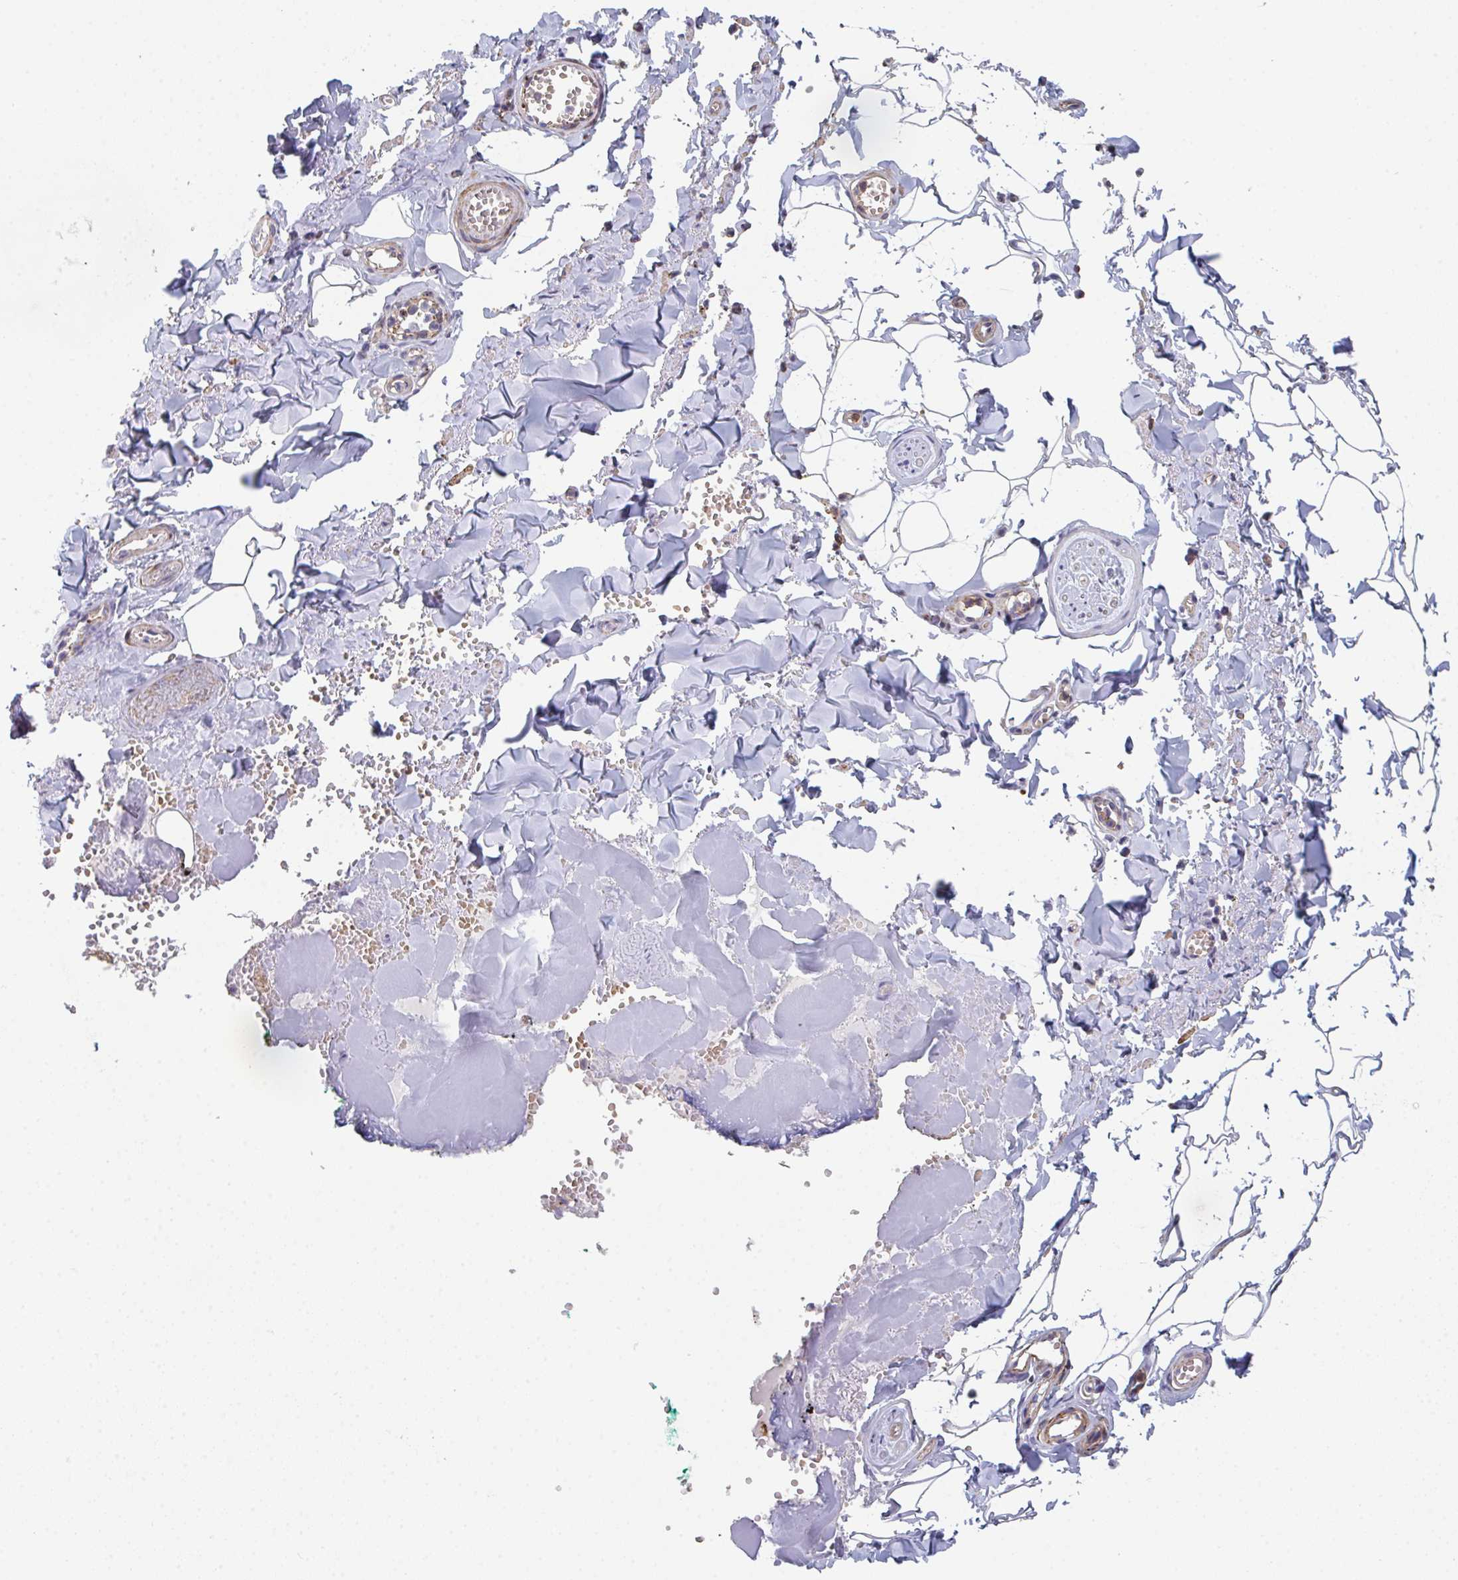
{"staining": {"intensity": "negative", "quantity": "none", "location": "none"}, "tissue": "adipose tissue", "cell_type": "Adipocytes", "image_type": "normal", "snomed": [{"axis": "morphology", "description": "Normal tissue, NOS"}, {"axis": "topography", "description": "Vulva"}, {"axis": "topography", "description": "Peripheral nerve tissue"}], "caption": "The photomicrograph exhibits no staining of adipocytes in benign adipose tissue. (Stains: DAB IHC with hematoxylin counter stain, Microscopy: brightfield microscopy at high magnification).", "gene": "FZD2", "patient": {"sex": "female", "age": 66}}